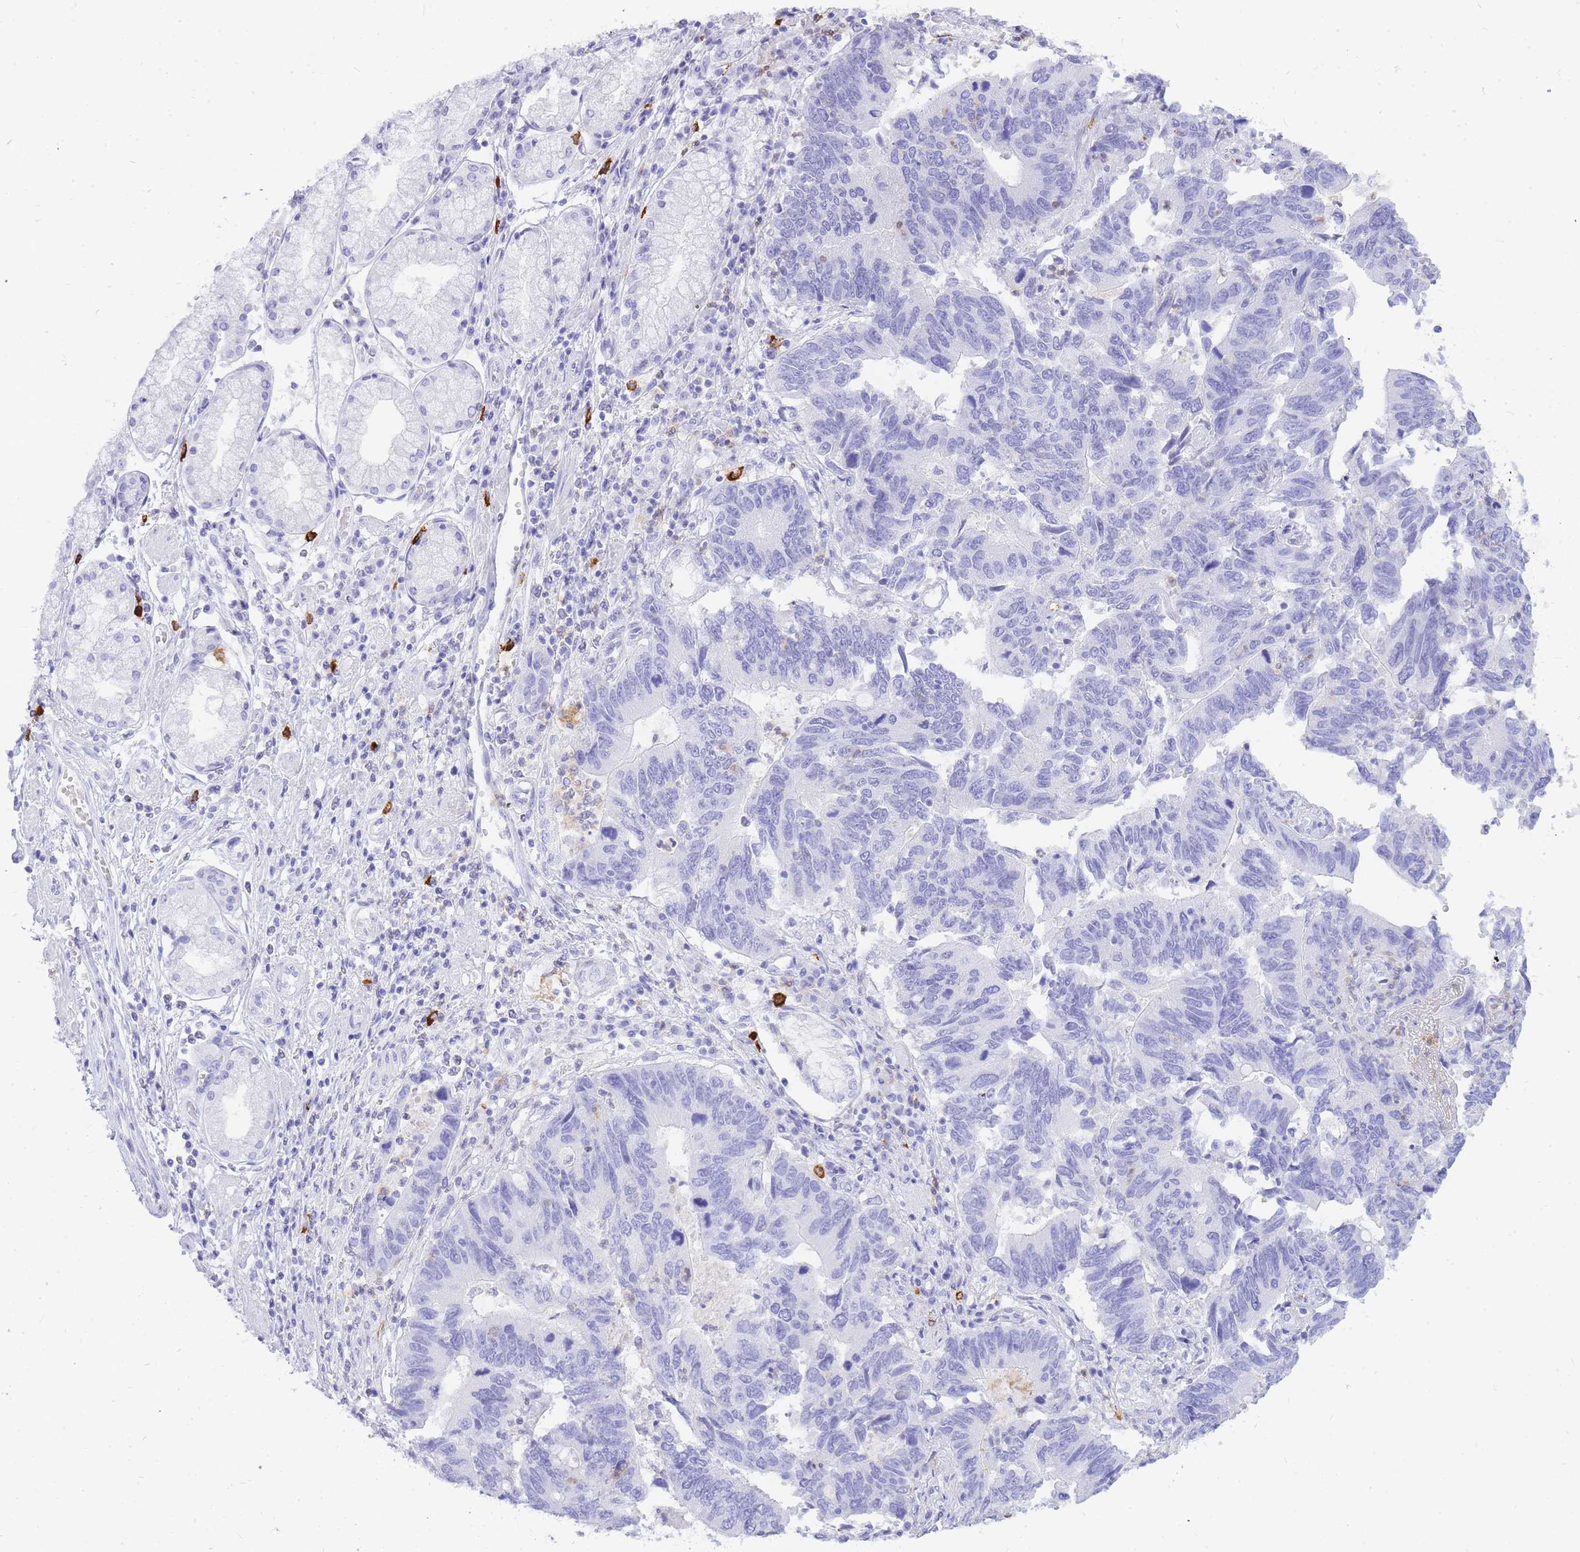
{"staining": {"intensity": "negative", "quantity": "none", "location": "none"}, "tissue": "stomach cancer", "cell_type": "Tumor cells", "image_type": "cancer", "snomed": [{"axis": "morphology", "description": "Adenocarcinoma, NOS"}, {"axis": "topography", "description": "Stomach"}], "caption": "DAB (3,3'-diaminobenzidine) immunohistochemical staining of stomach adenocarcinoma shows no significant staining in tumor cells. (DAB IHC, high magnification).", "gene": "HERC1", "patient": {"sex": "male", "age": 59}}